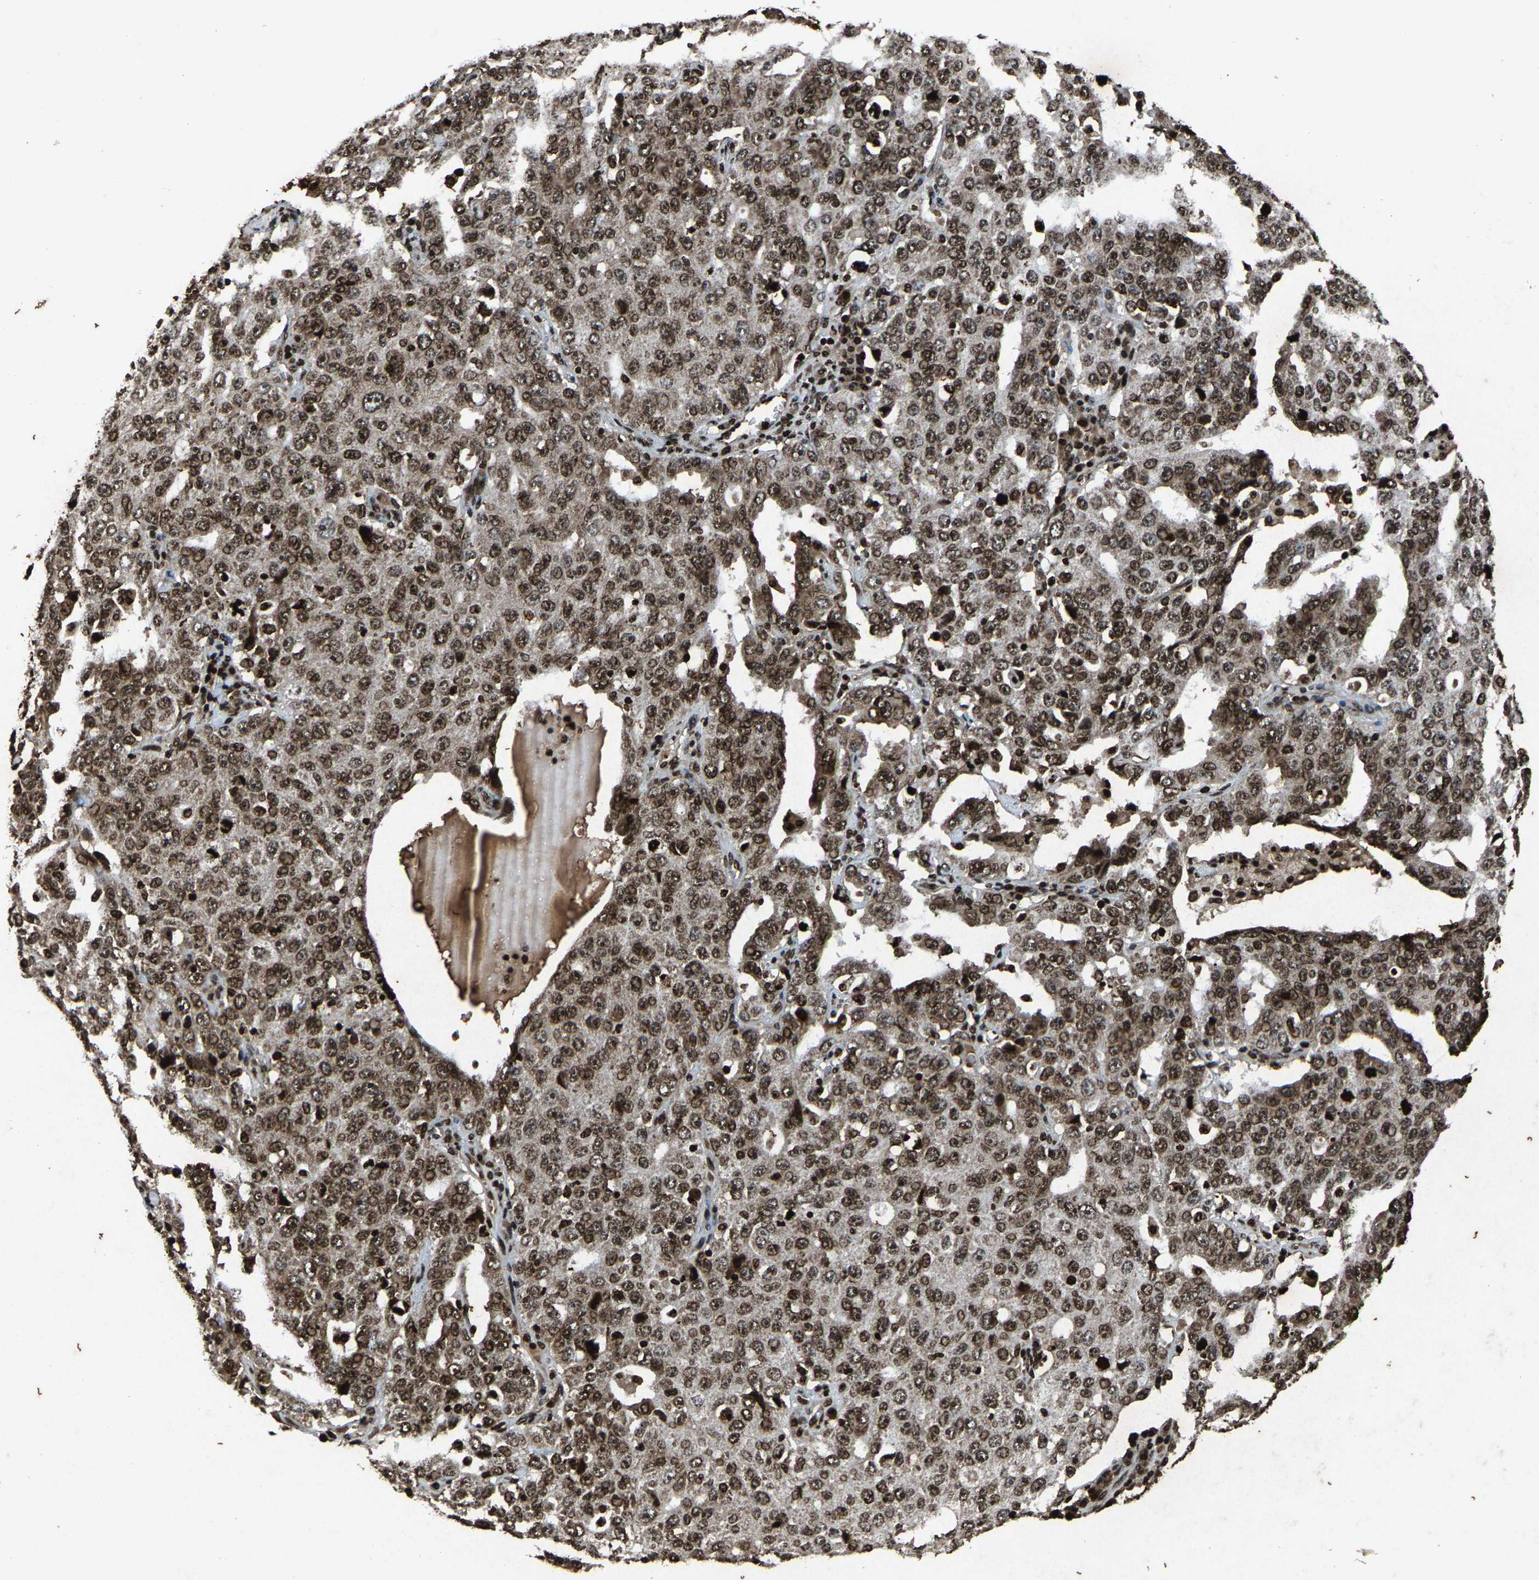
{"staining": {"intensity": "moderate", "quantity": ">75%", "location": "nuclear"}, "tissue": "ovarian cancer", "cell_type": "Tumor cells", "image_type": "cancer", "snomed": [{"axis": "morphology", "description": "Carcinoma, endometroid"}, {"axis": "topography", "description": "Ovary"}], "caption": "About >75% of tumor cells in human ovarian cancer demonstrate moderate nuclear protein expression as visualized by brown immunohistochemical staining.", "gene": "H4C1", "patient": {"sex": "female", "age": 62}}